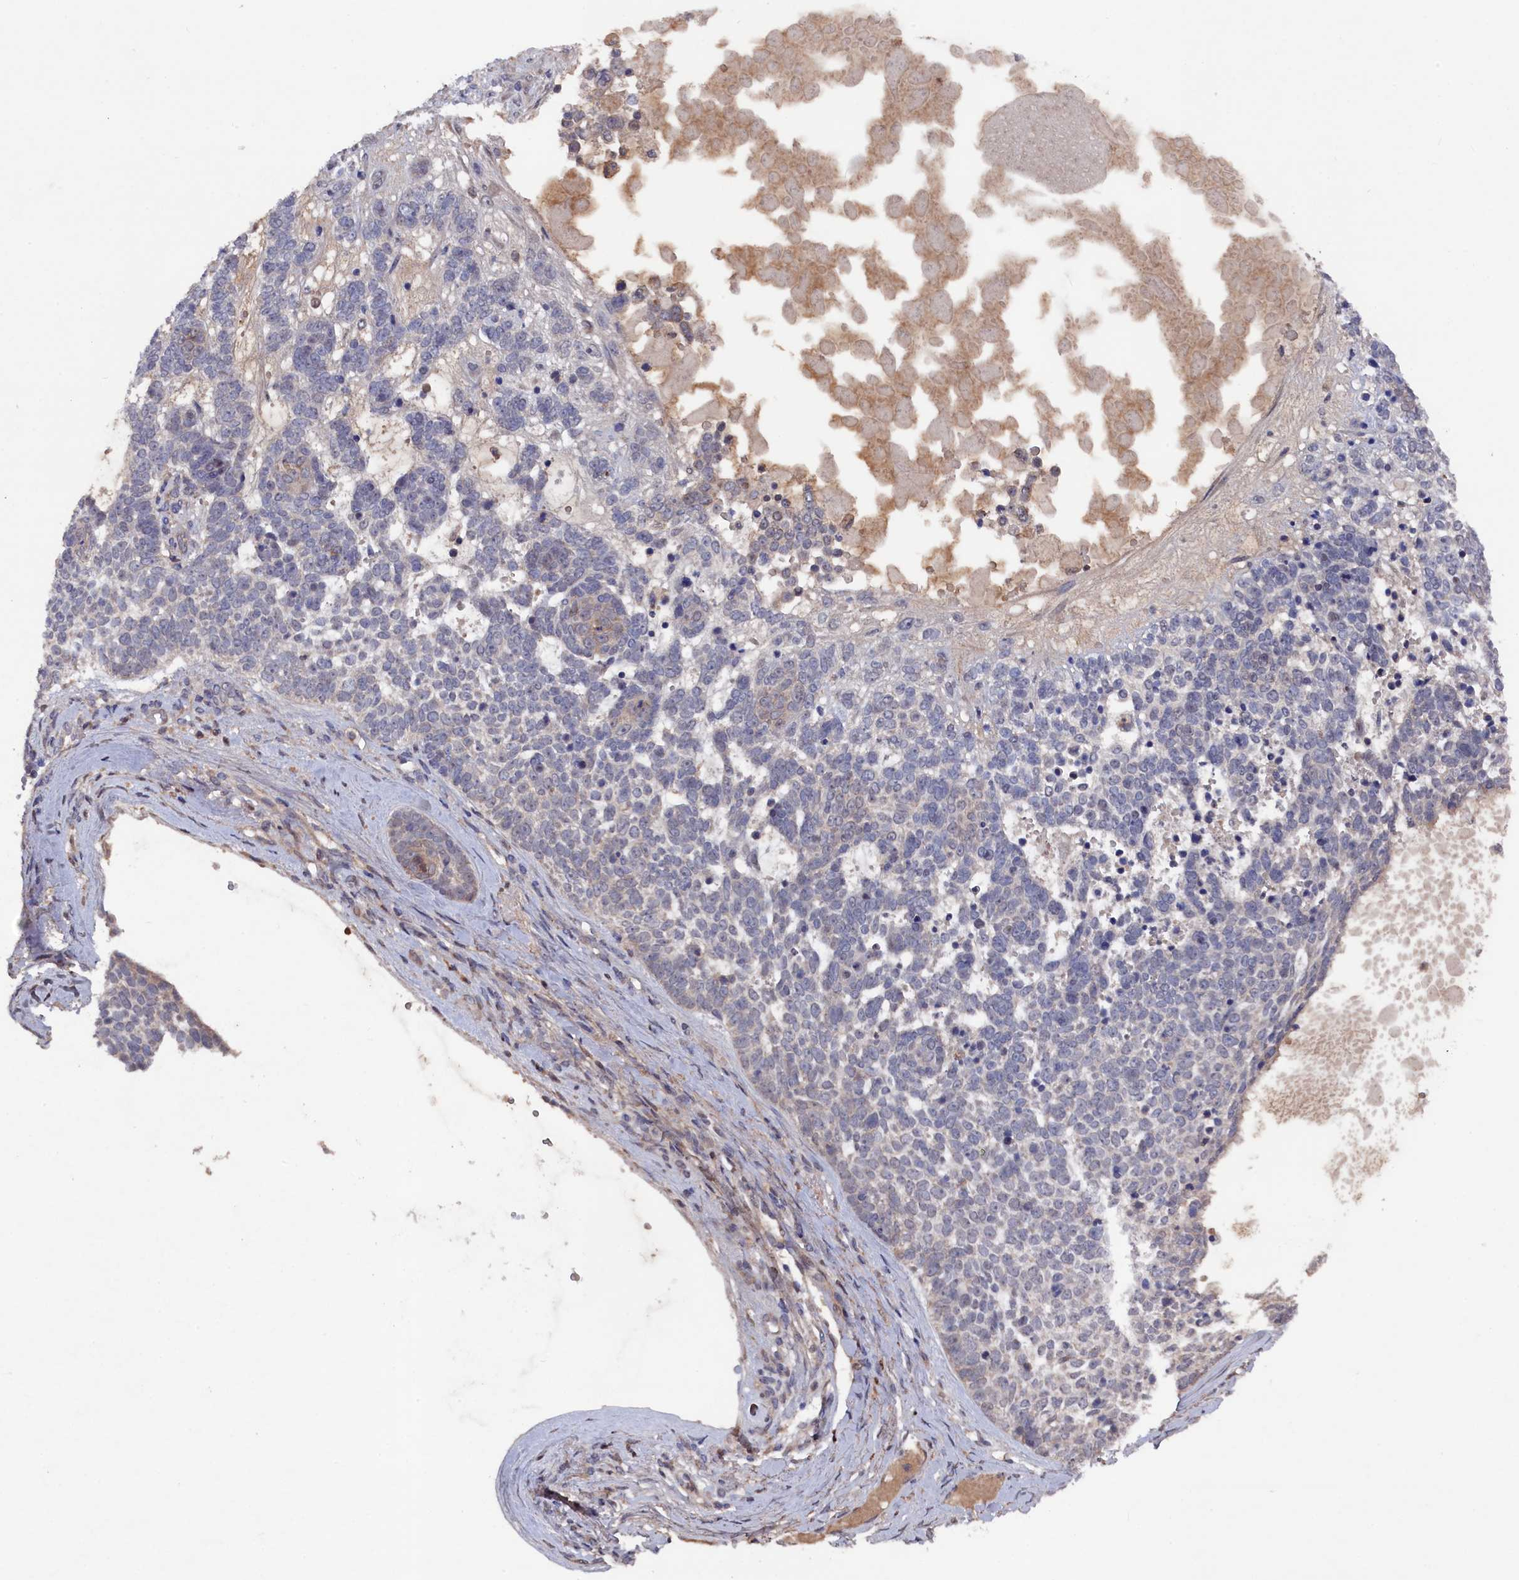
{"staining": {"intensity": "negative", "quantity": "none", "location": "none"}, "tissue": "skin cancer", "cell_type": "Tumor cells", "image_type": "cancer", "snomed": [{"axis": "morphology", "description": "Basal cell carcinoma"}, {"axis": "topography", "description": "Skin"}], "caption": "Skin cancer (basal cell carcinoma) stained for a protein using immunohistochemistry shows no staining tumor cells.", "gene": "TMC5", "patient": {"sex": "female", "age": 81}}